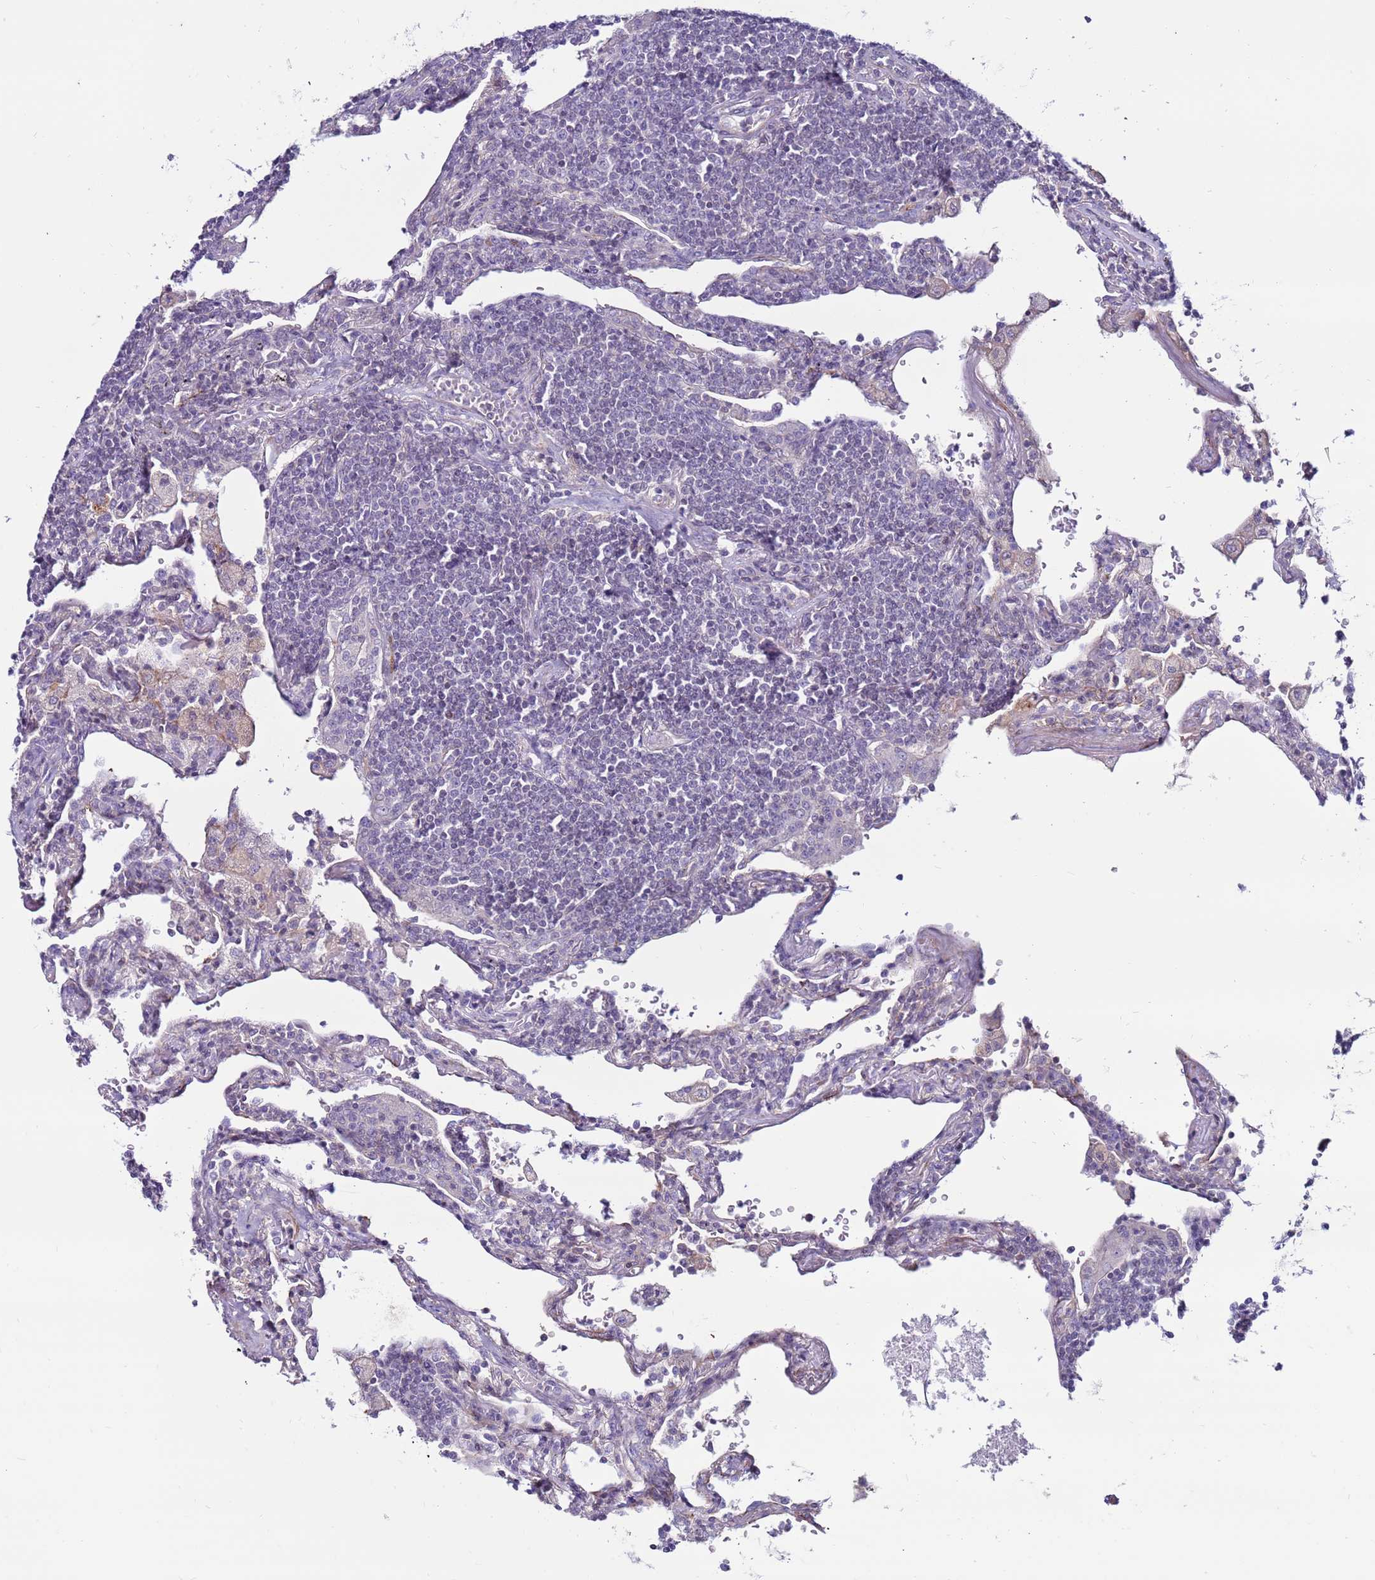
{"staining": {"intensity": "negative", "quantity": "none", "location": "none"}, "tissue": "lymphoma", "cell_type": "Tumor cells", "image_type": "cancer", "snomed": [{"axis": "morphology", "description": "Malignant lymphoma, non-Hodgkin's type, Low grade"}, {"axis": "topography", "description": "Lung"}], "caption": "A histopathology image of human lymphoma is negative for staining in tumor cells.", "gene": "CLEC4M", "patient": {"sex": "female", "age": 71}}